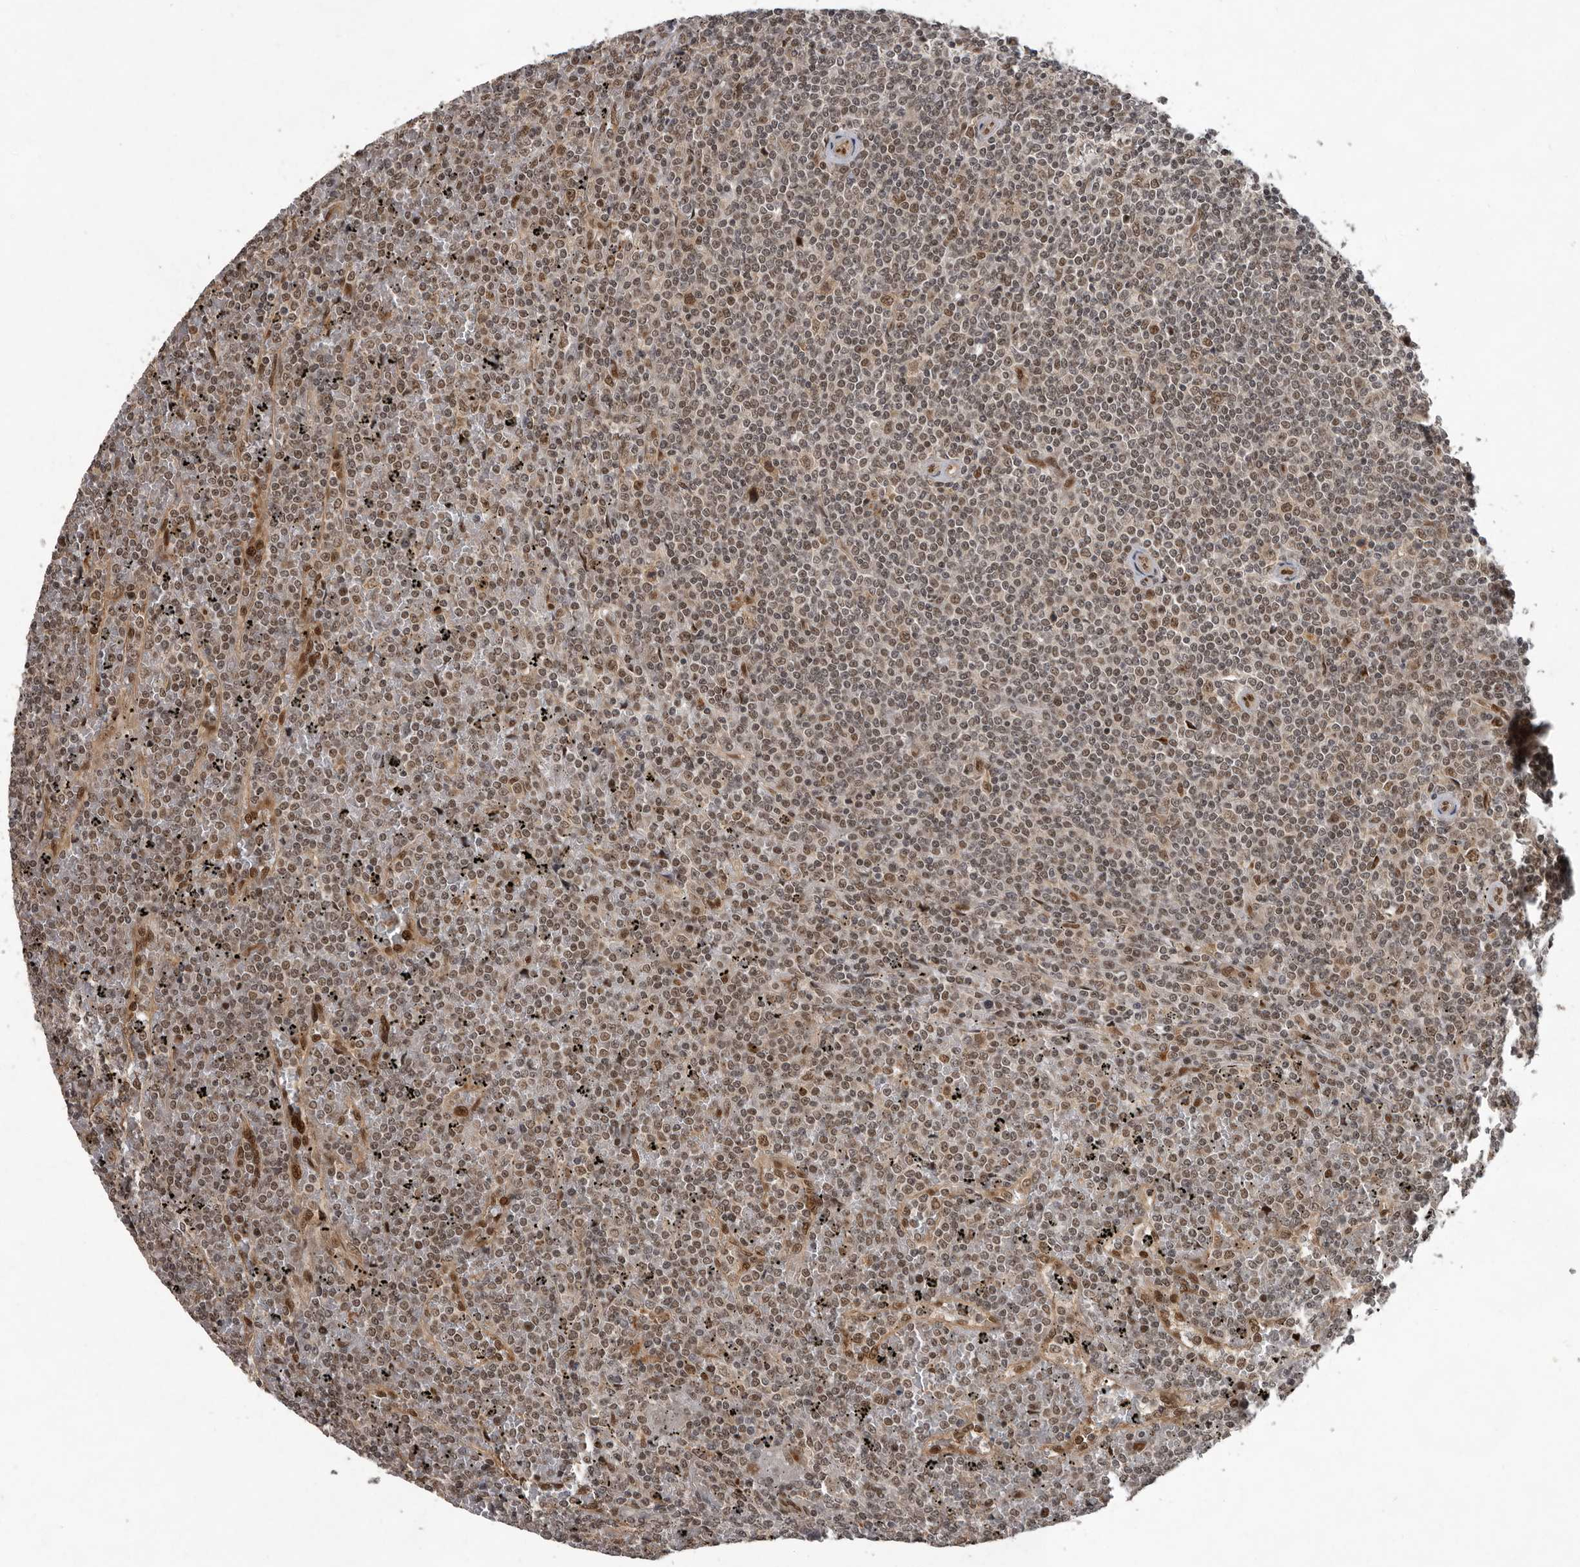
{"staining": {"intensity": "weak", "quantity": "<25%", "location": "nuclear"}, "tissue": "lymphoma", "cell_type": "Tumor cells", "image_type": "cancer", "snomed": [{"axis": "morphology", "description": "Malignant lymphoma, non-Hodgkin's type, Low grade"}, {"axis": "topography", "description": "Spleen"}], "caption": "This is an IHC image of human lymphoma. There is no positivity in tumor cells.", "gene": "CDC27", "patient": {"sex": "female", "age": 19}}